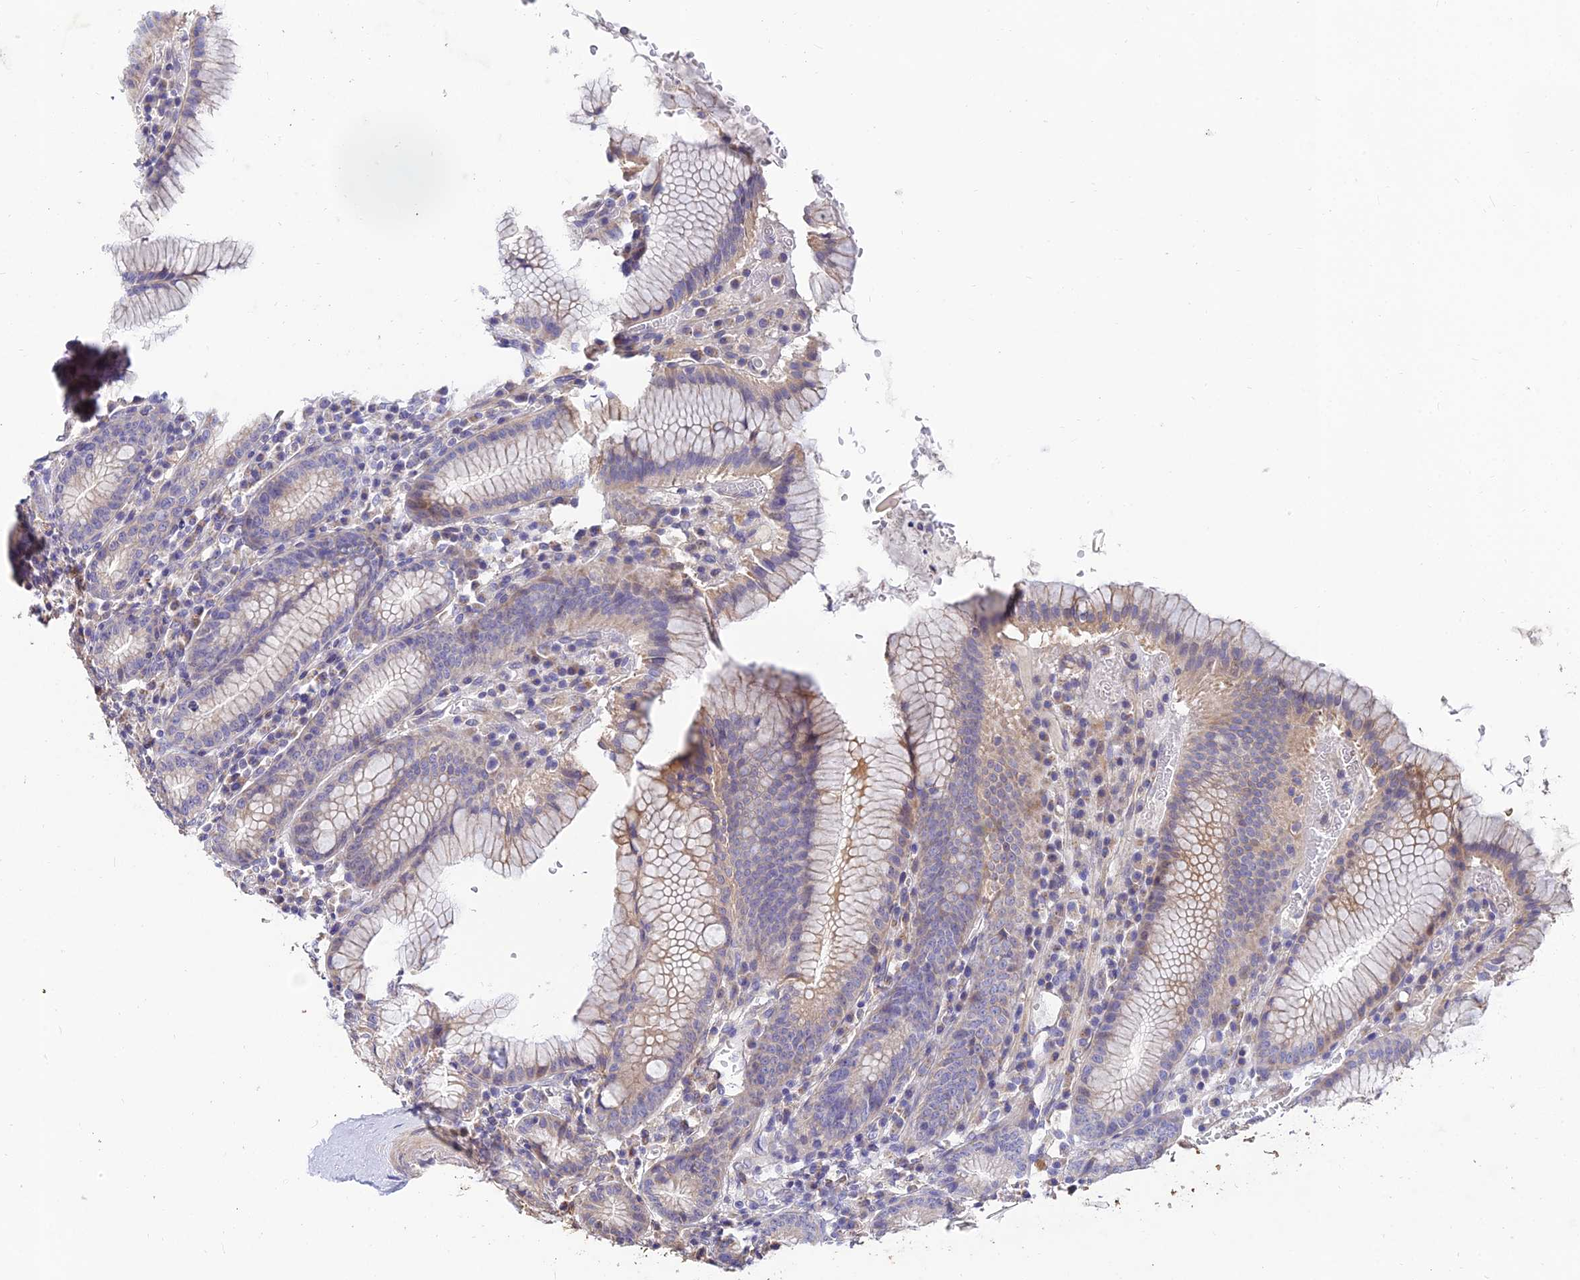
{"staining": {"intensity": "moderate", "quantity": ">75%", "location": "cytoplasmic/membranous"}, "tissue": "stomach", "cell_type": "Glandular cells", "image_type": "normal", "snomed": [{"axis": "morphology", "description": "Normal tissue, NOS"}, {"axis": "topography", "description": "Stomach"}], "caption": "A medium amount of moderate cytoplasmic/membranous positivity is seen in approximately >75% of glandular cells in normal stomach.", "gene": "ARL8A", "patient": {"sex": "male", "age": 55}}